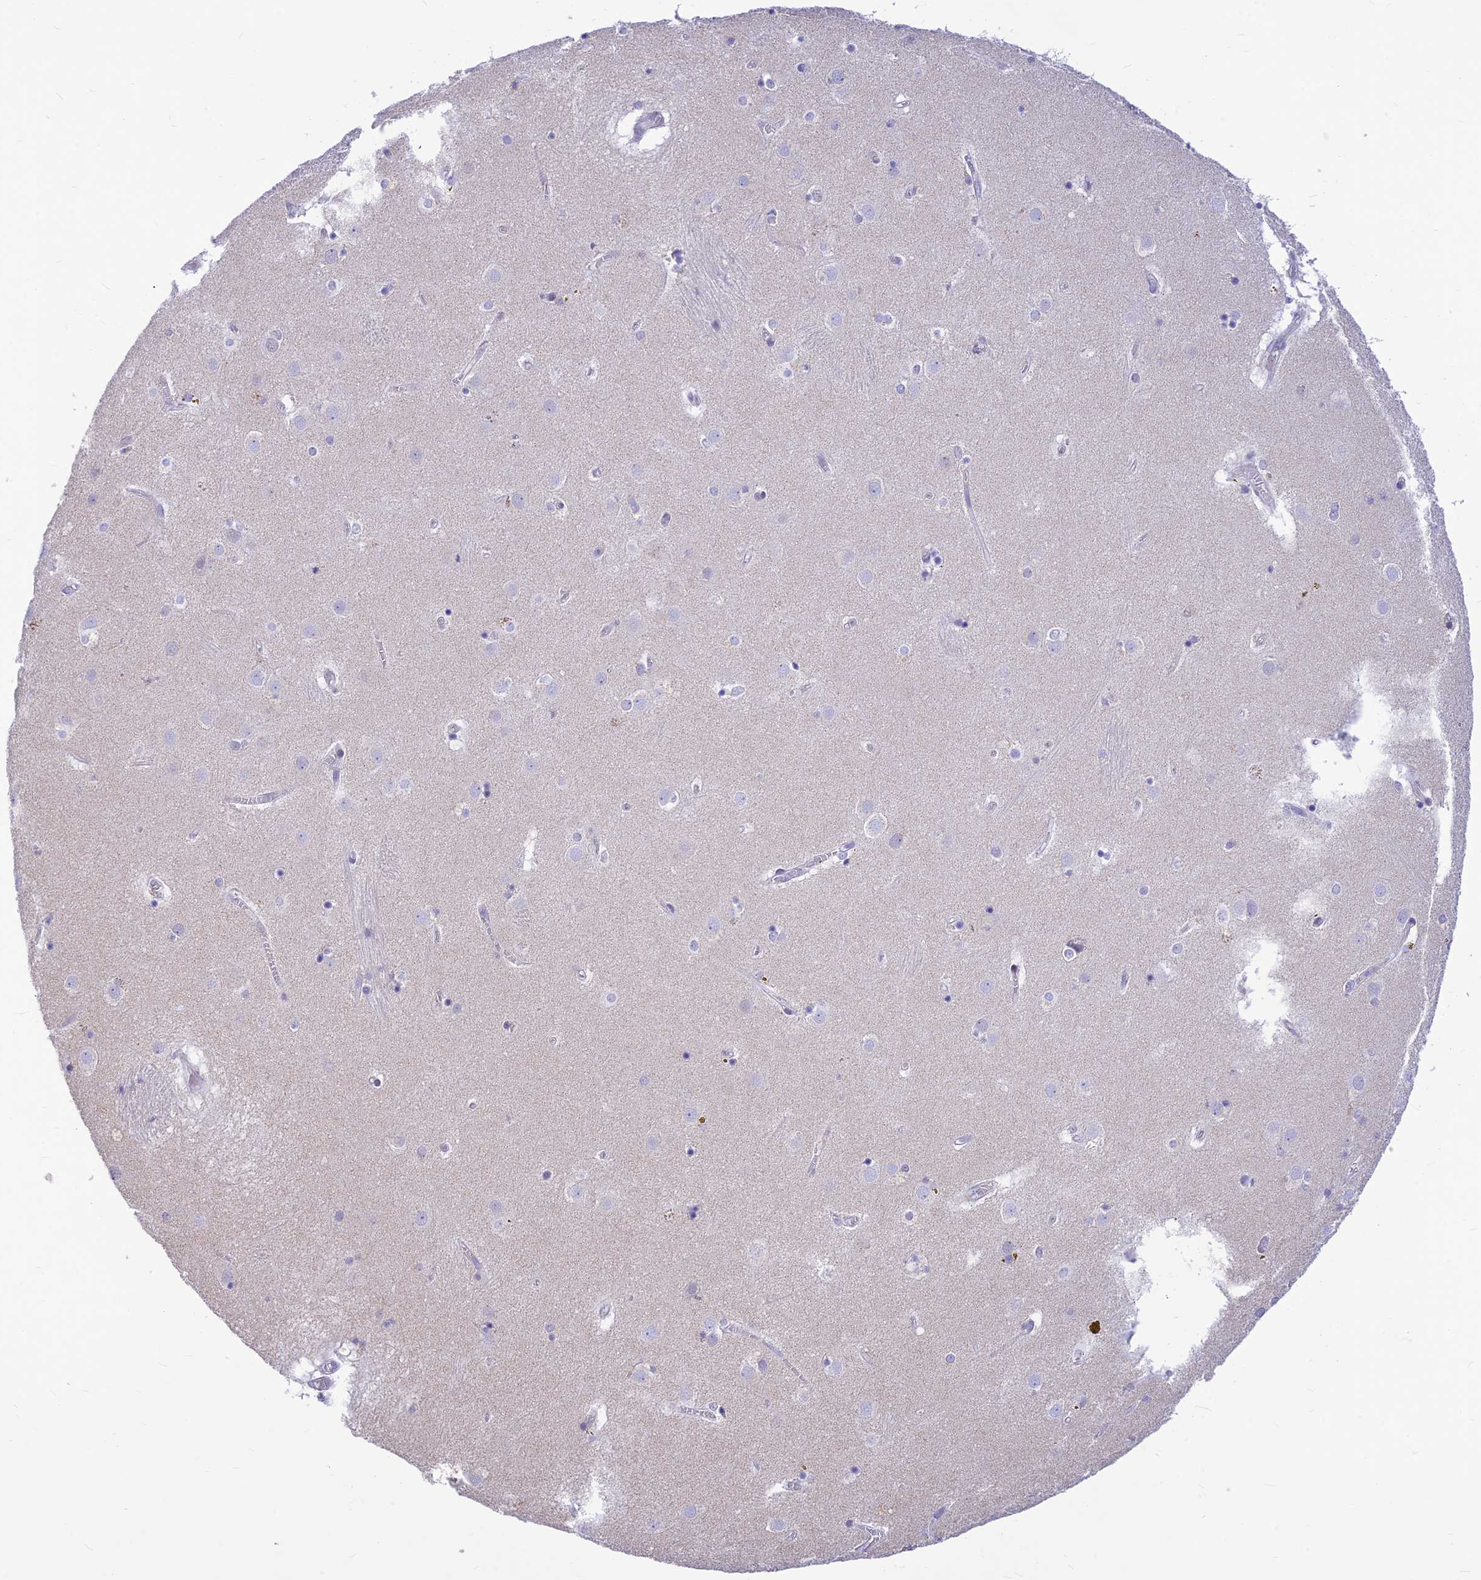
{"staining": {"intensity": "negative", "quantity": "none", "location": "none"}, "tissue": "caudate", "cell_type": "Glial cells", "image_type": "normal", "snomed": [{"axis": "morphology", "description": "Normal tissue, NOS"}, {"axis": "topography", "description": "Lateral ventricle wall"}], "caption": "A micrograph of human caudate is negative for staining in glial cells. The staining is performed using DAB brown chromogen with nuclei counter-stained in using hematoxylin.", "gene": "INKA1", "patient": {"sex": "male", "age": 70}}